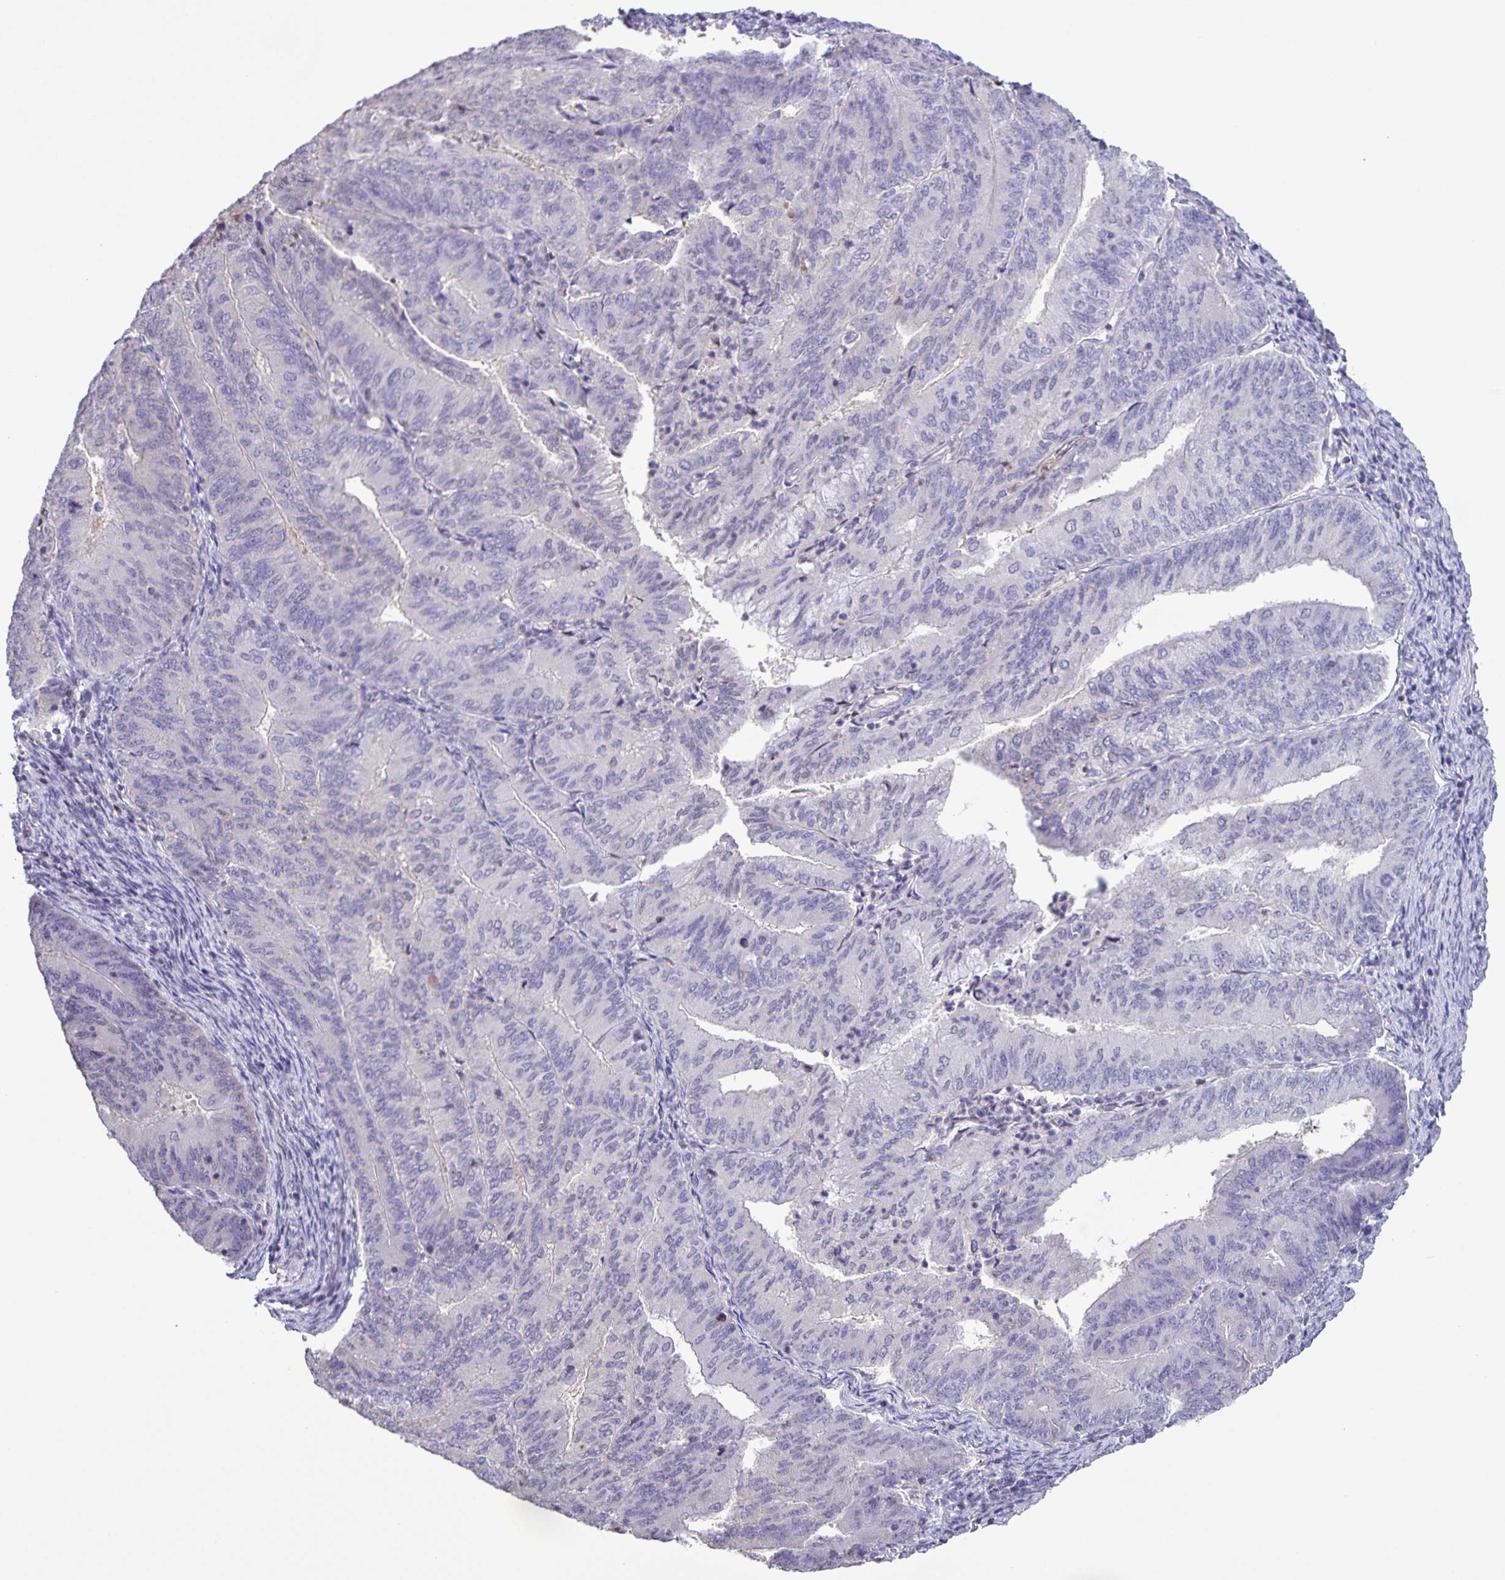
{"staining": {"intensity": "negative", "quantity": "none", "location": "none"}, "tissue": "endometrial cancer", "cell_type": "Tumor cells", "image_type": "cancer", "snomed": [{"axis": "morphology", "description": "Adenocarcinoma, NOS"}, {"axis": "topography", "description": "Endometrium"}], "caption": "Immunohistochemical staining of human endometrial adenocarcinoma reveals no significant staining in tumor cells.", "gene": "ONECUT2", "patient": {"sex": "female", "age": 57}}